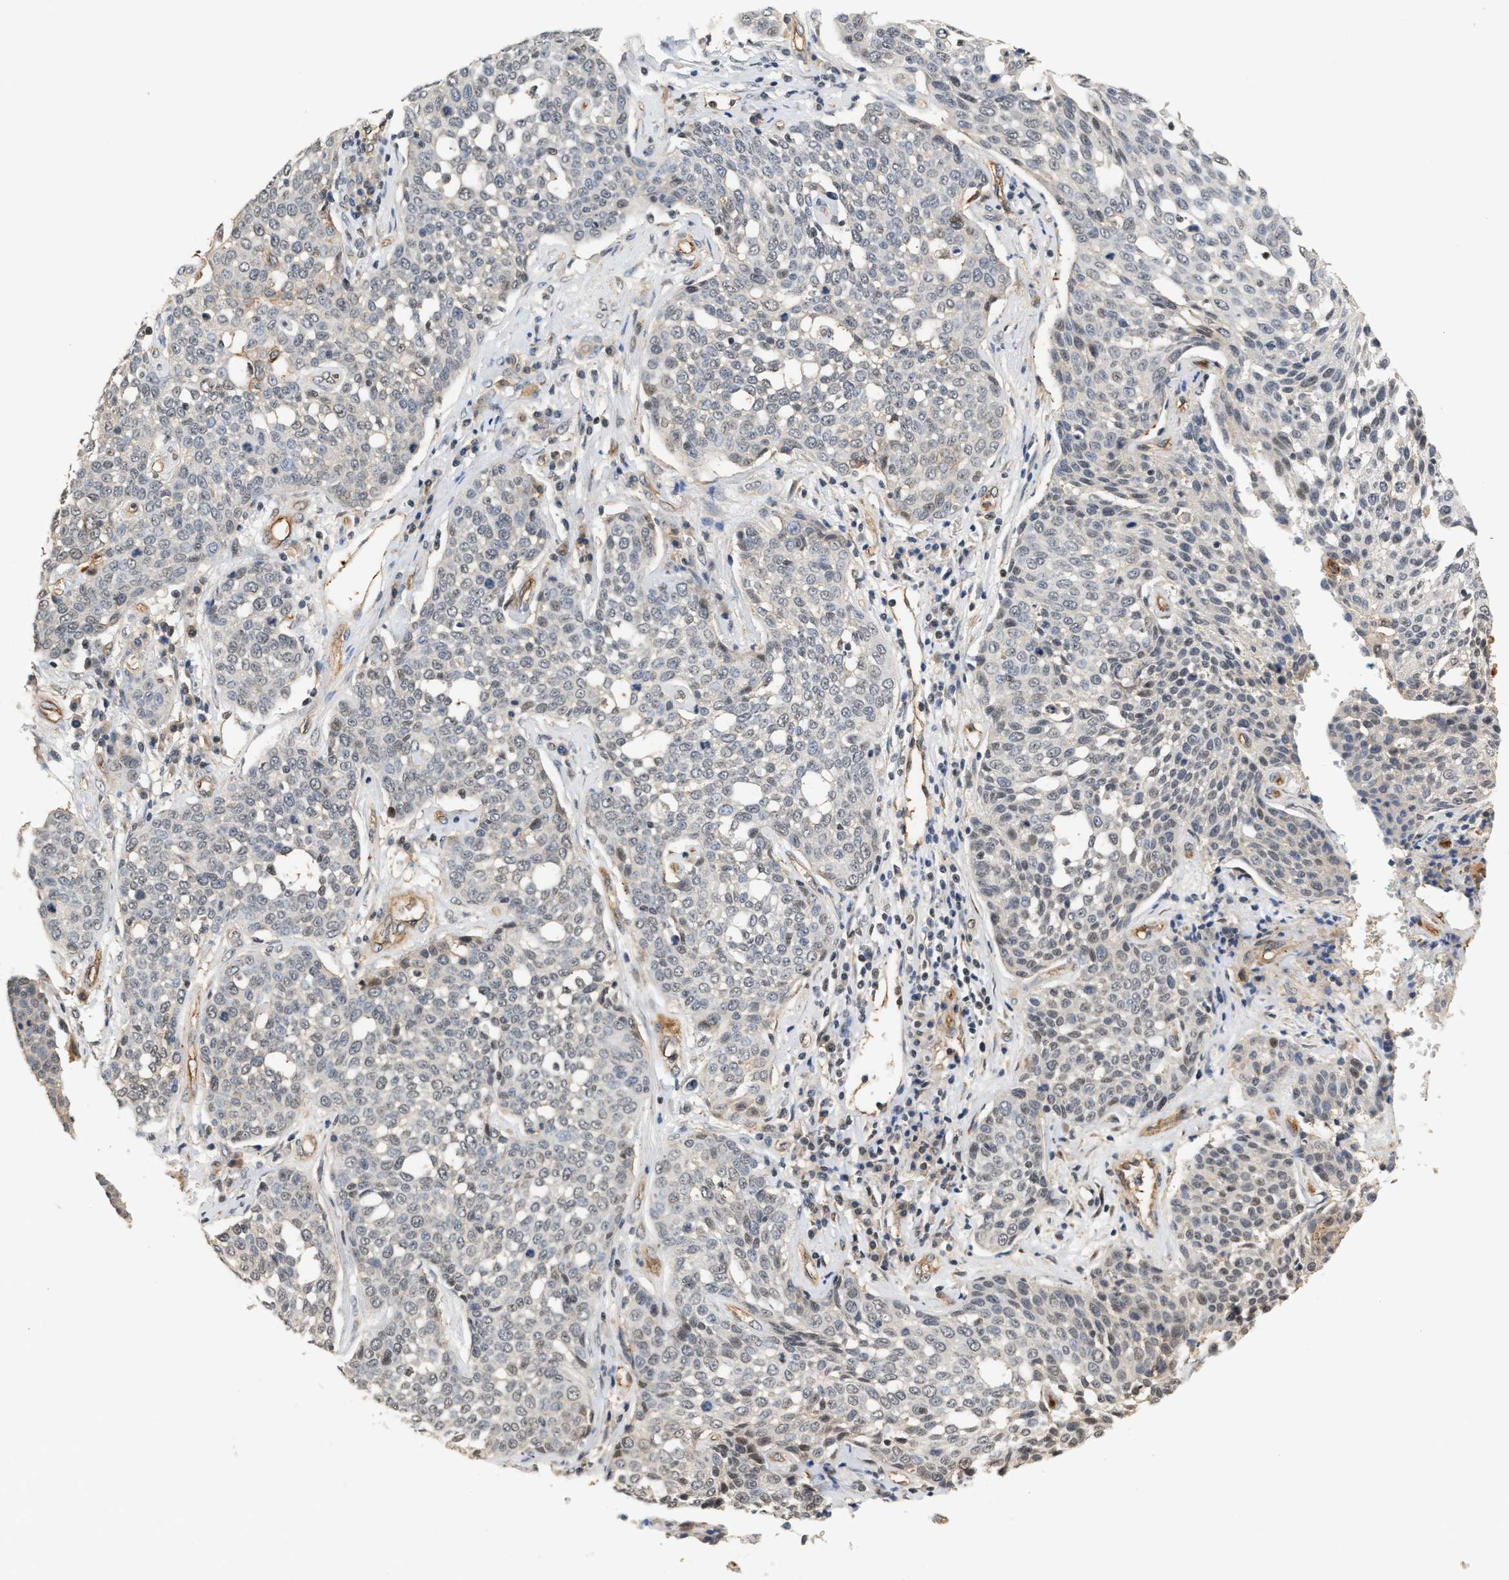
{"staining": {"intensity": "moderate", "quantity": "<25%", "location": "cytoplasmic/membranous"}, "tissue": "cervical cancer", "cell_type": "Tumor cells", "image_type": "cancer", "snomed": [{"axis": "morphology", "description": "Squamous cell carcinoma, NOS"}, {"axis": "topography", "description": "Cervix"}], "caption": "IHC of human cervical cancer (squamous cell carcinoma) displays low levels of moderate cytoplasmic/membranous positivity in approximately <25% of tumor cells.", "gene": "PLXND1", "patient": {"sex": "female", "age": 34}}